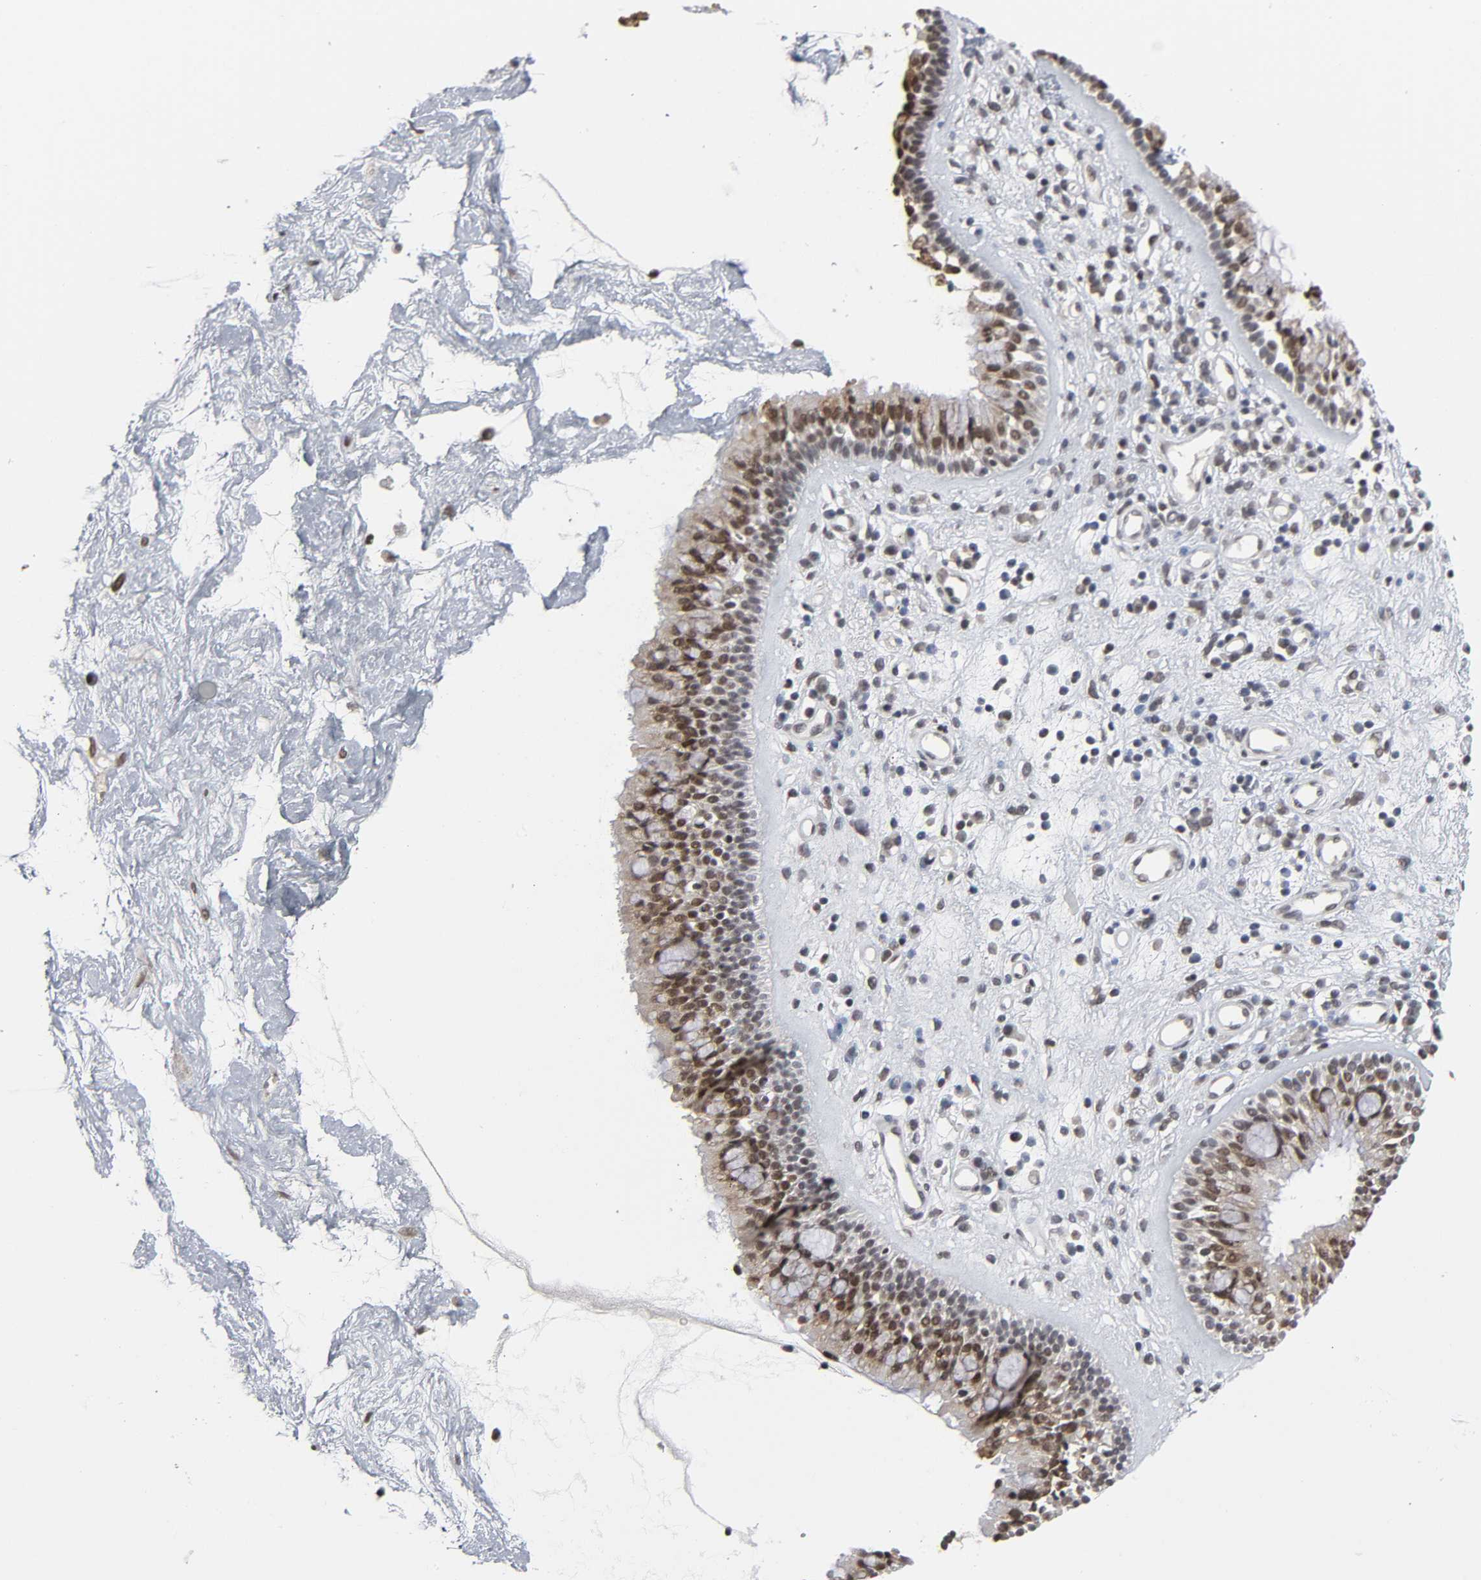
{"staining": {"intensity": "moderate", "quantity": ">75%", "location": "cytoplasmic/membranous,nuclear"}, "tissue": "nasopharynx", "cell_type": "Respiratory epithelial cells", "image_type": "normal", "snomed": [{"axis": "morphology", "description": "Normal tissue, NOS"}, {"axis": "morphology", "description": "Inflammation, NOS"}, {"axis": "topography", "description": "Nasopharynx"}], "caption": "The histopathology image displays a brown stain indicating the presence of a protein in the cytoplasmic/membranous,nuclear of respiratory epithelial cells in nasopharynx. The protein of interest is shown in brown color, while the nuclei are stained blue.", "gene": "TRIM33", "patient": {"sex": "male", "age": 48}}